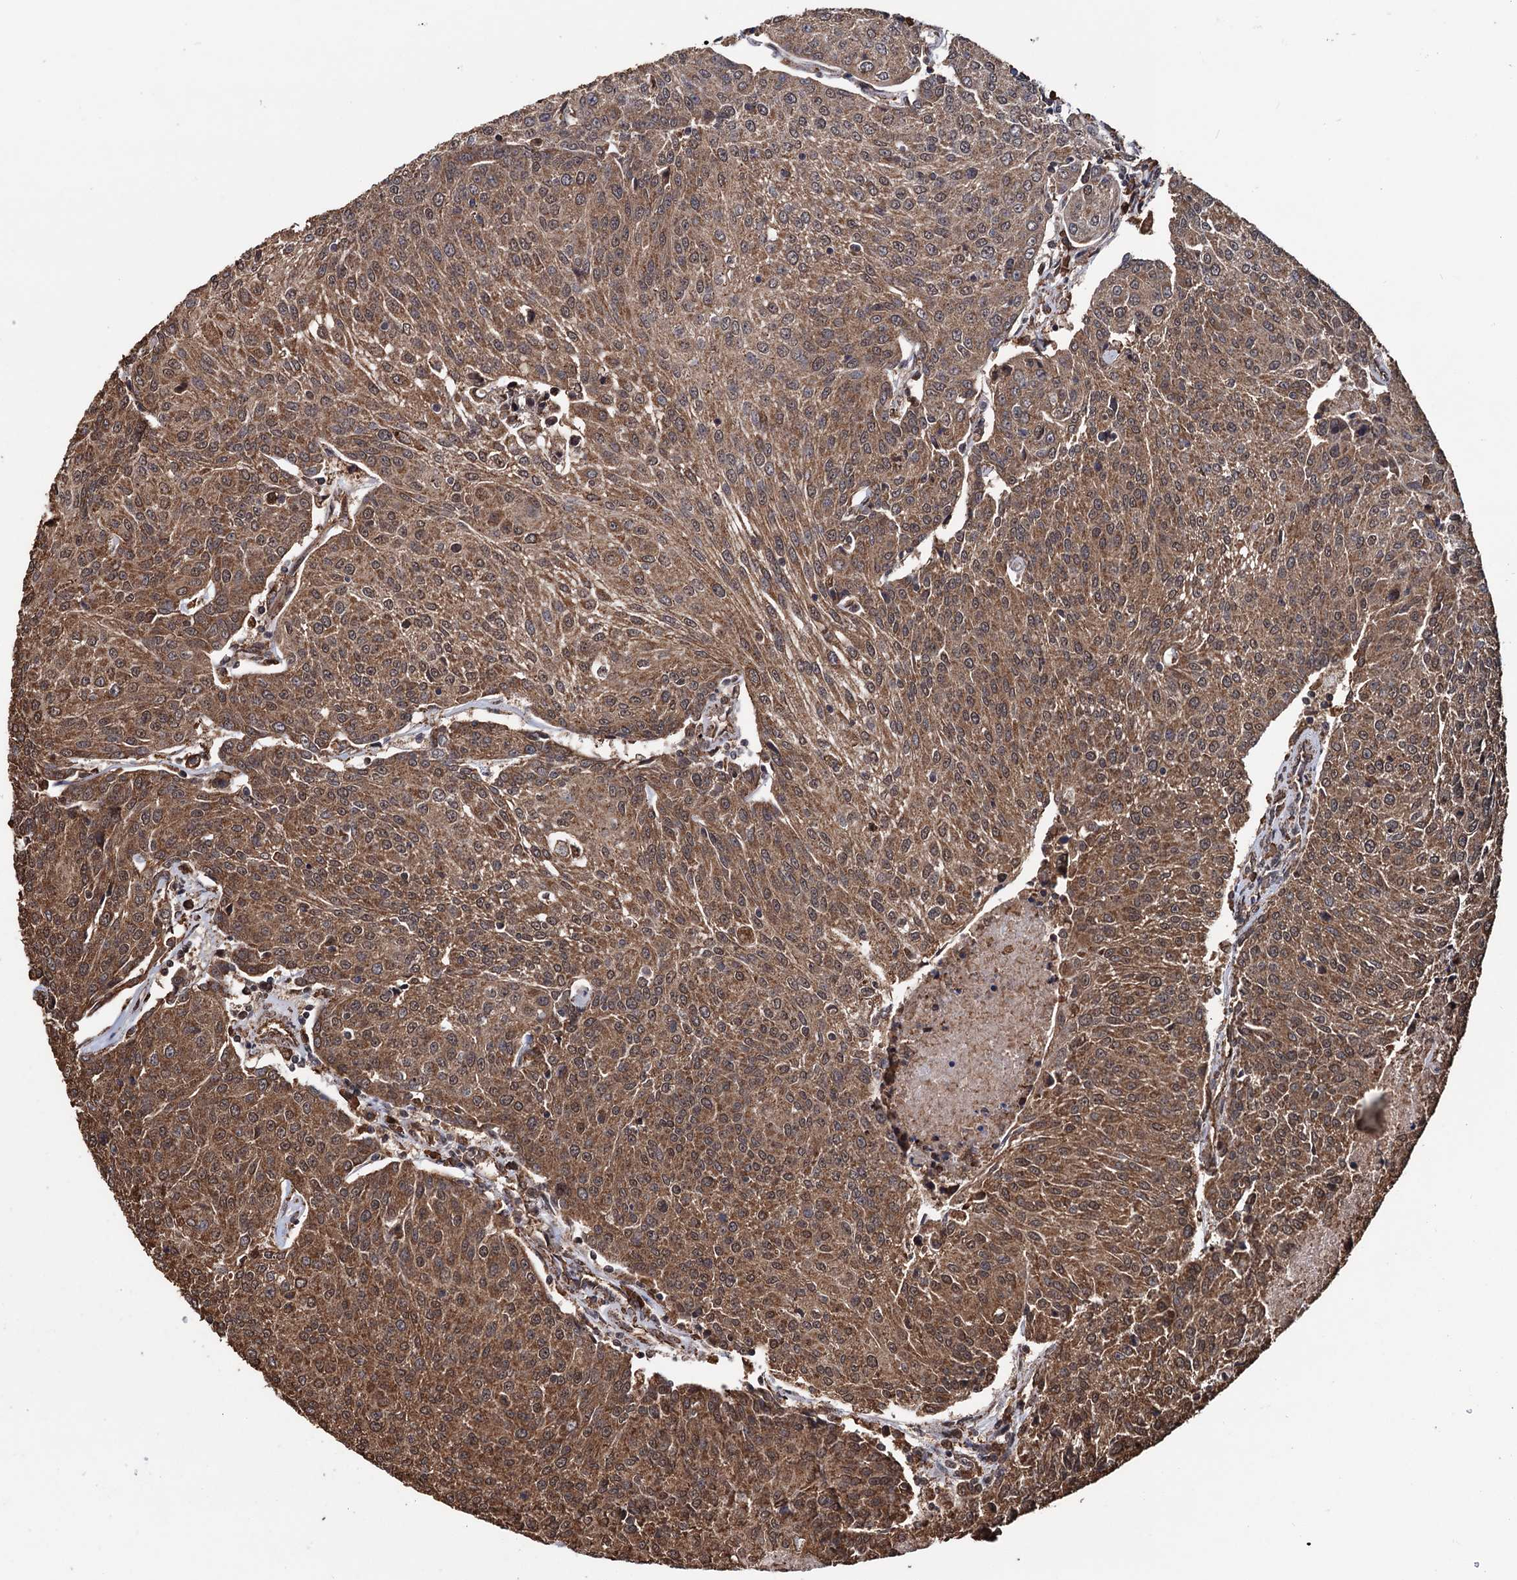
{"staining": {"intensity": "moderate", "quantity": ">75%", "location": "cytoplasmic/membranous,nuclear"}, "tissue": "urothelial cancer", "cell_type": "Tumor cells", "image_type": "cancer", "snomed": [{"axis": "morphology", "description": "Urothelial carcinoma, High grade"}, {"axis": "topography", "description": "Urinary bladder"}], "caption": "Urothelial cancer stained with a protein marker displays moderate staining in tumor cells.", "gene": "TBC1D12", "patient": {"sex": "female", "age": 85}}